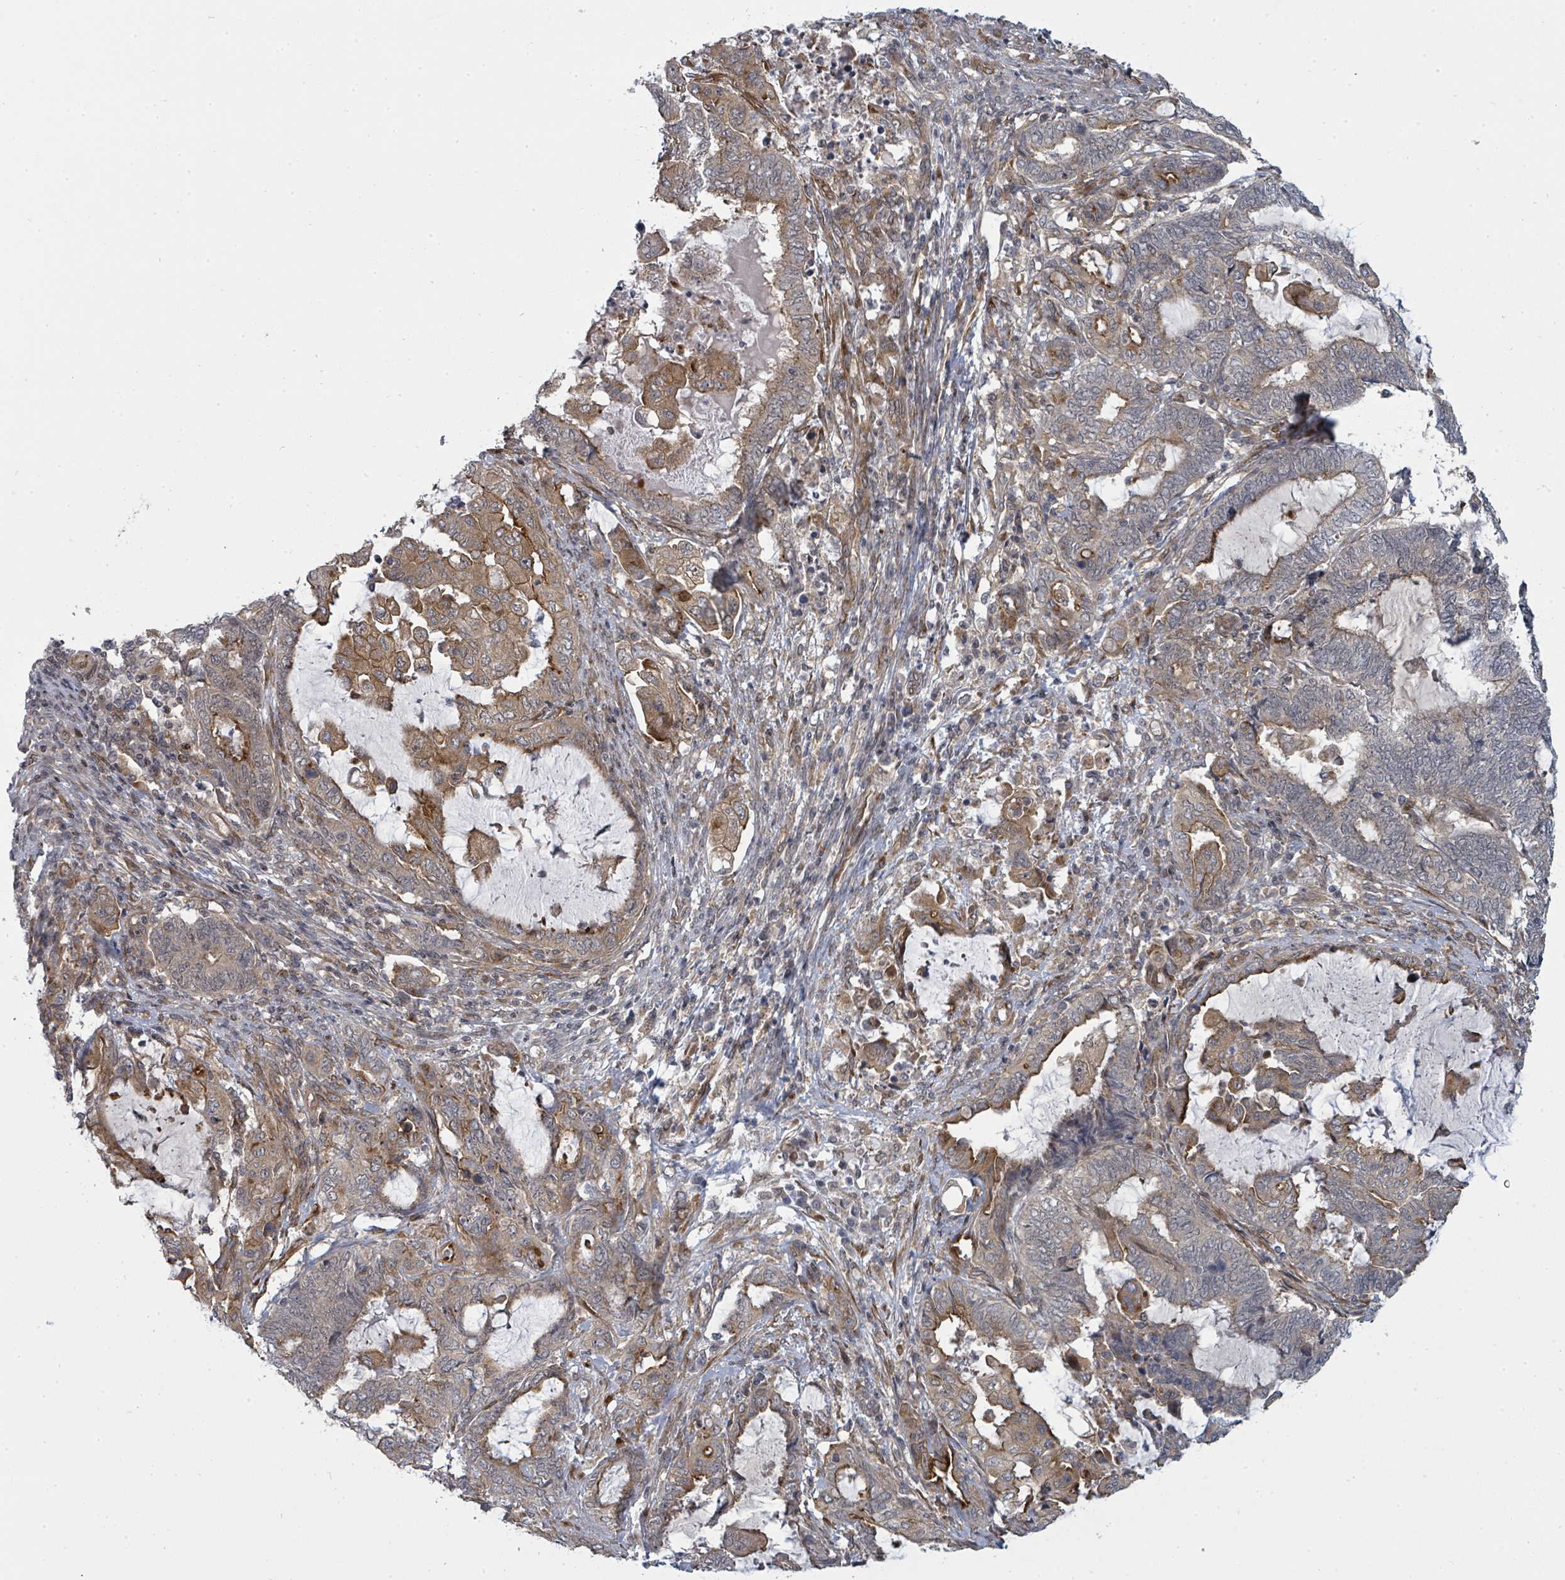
{"staining": {"intensity": "moderate", "quantity": "<25%", "location": "cytoplasmic/membranous"}, "tissue": "endometrial cancer", "cell_type": "Tumor cells", "image_type": "cancer", "snomed": [{"axis": "morphology", "description": "Adenocarcinoma, NOS"}, {"axis": "topography", "description": "Uterus"}, {"axis": "topography", "description": "Endometrium"}], "caption": "Endometrial adenocarcinoma stained for a protein (brown) displays moderate cytoplasmic/membranous positive positivity in approximately <25% of tumor cells.", "gene": "PSMG2", "patient": {"sex": "female", "age": 70}}